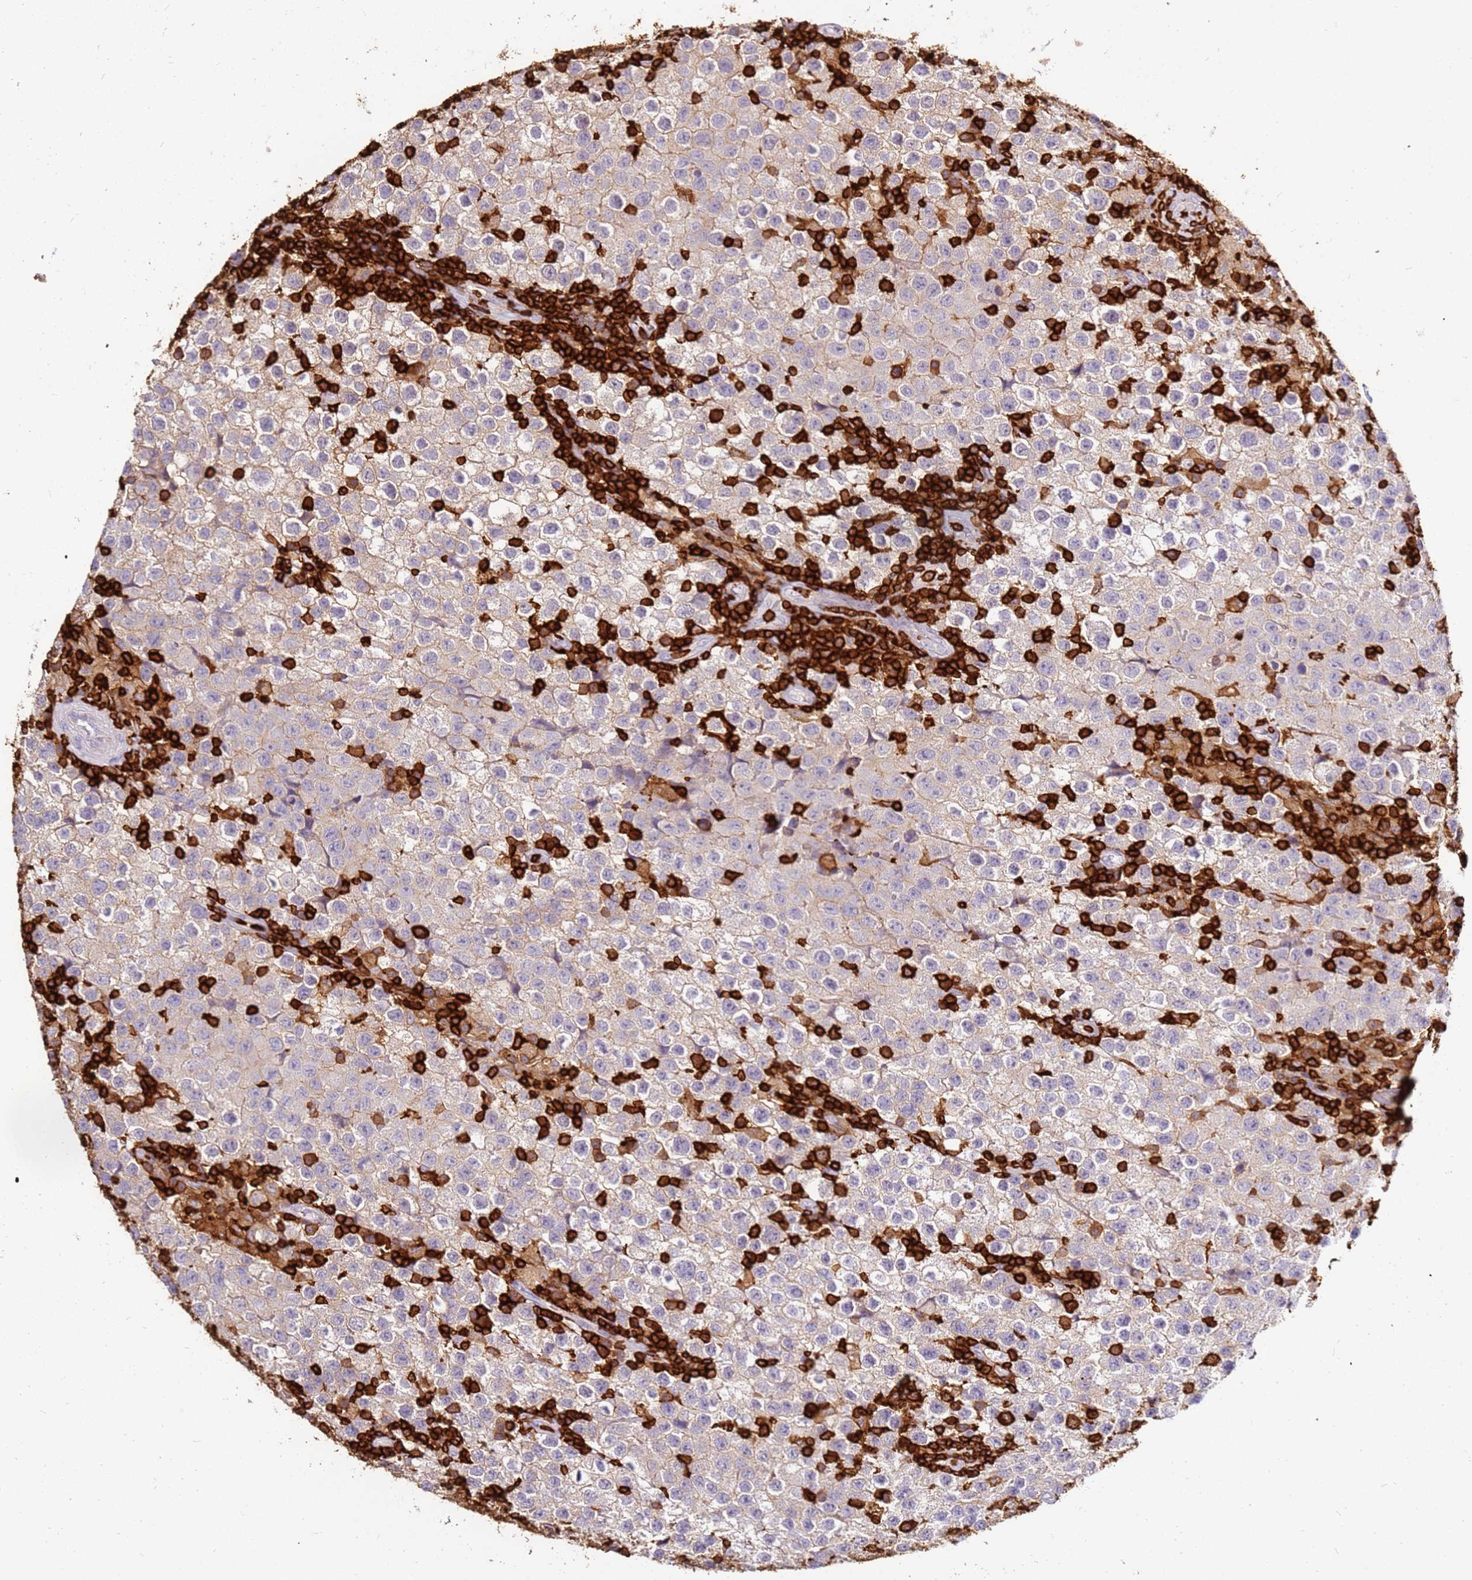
{"staining": {"intensity": "weak", "quantity": "<25%", "location": "cytoplasmic/membranous"}, "tissue": "testis cancer", "cell_type": "Tumor cells", "image_type": "cancer", "snomed": [{"axis": "morphology", "description": "Seminoma, NOS"}, {"axis": "morphology", "description": "Carcinoma, Embryonal, NOS"}, {"axis": "topography", "description": "Testis"}], "caption": "DAB immunohistochemical staining of human testis cancer (seminoma) demonstrates no significant expression in tumor cells.", "gene": "CORO1A", "patient": {"sex": "male", "age": 41}}